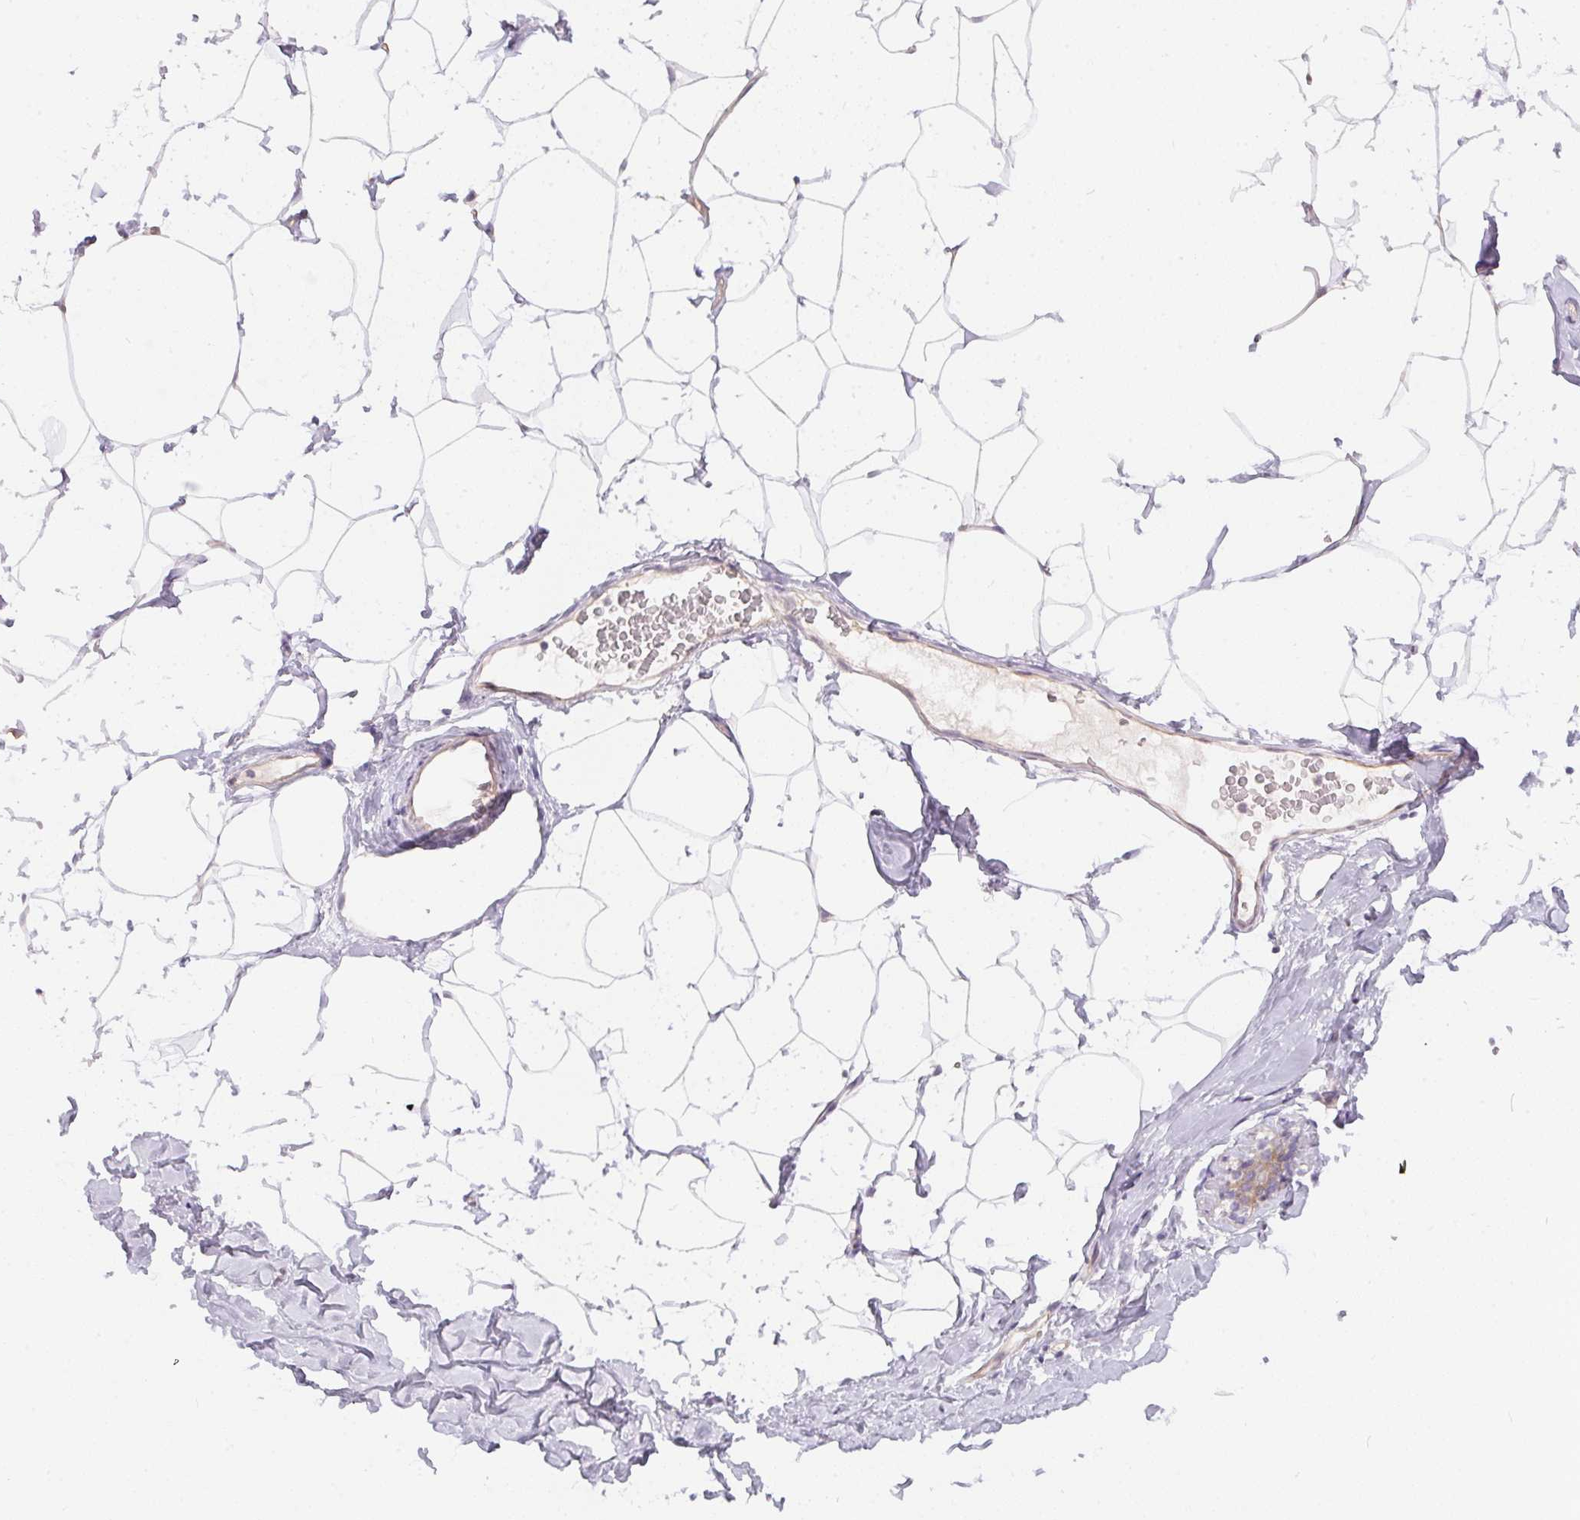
{"staining": {"intensity": "negative", "quantity": "none", "location": "none"}, "tissue": "breast", "cell_type": "Adipocytes", "image_type": "normal", "snomed": [{"axis": "morphology", "description": "Normal tissue, NOS"}, {"axis": "topography", "description": "Breast"}], "caption": "Immunohistochemical staining of benign breast exhibits no significant staining in adipocytes. (Brightfield microscopy of DAB IHC at high magnification).", "gene": "BLMH", "patient": {"sex": "female", "age": 32}}